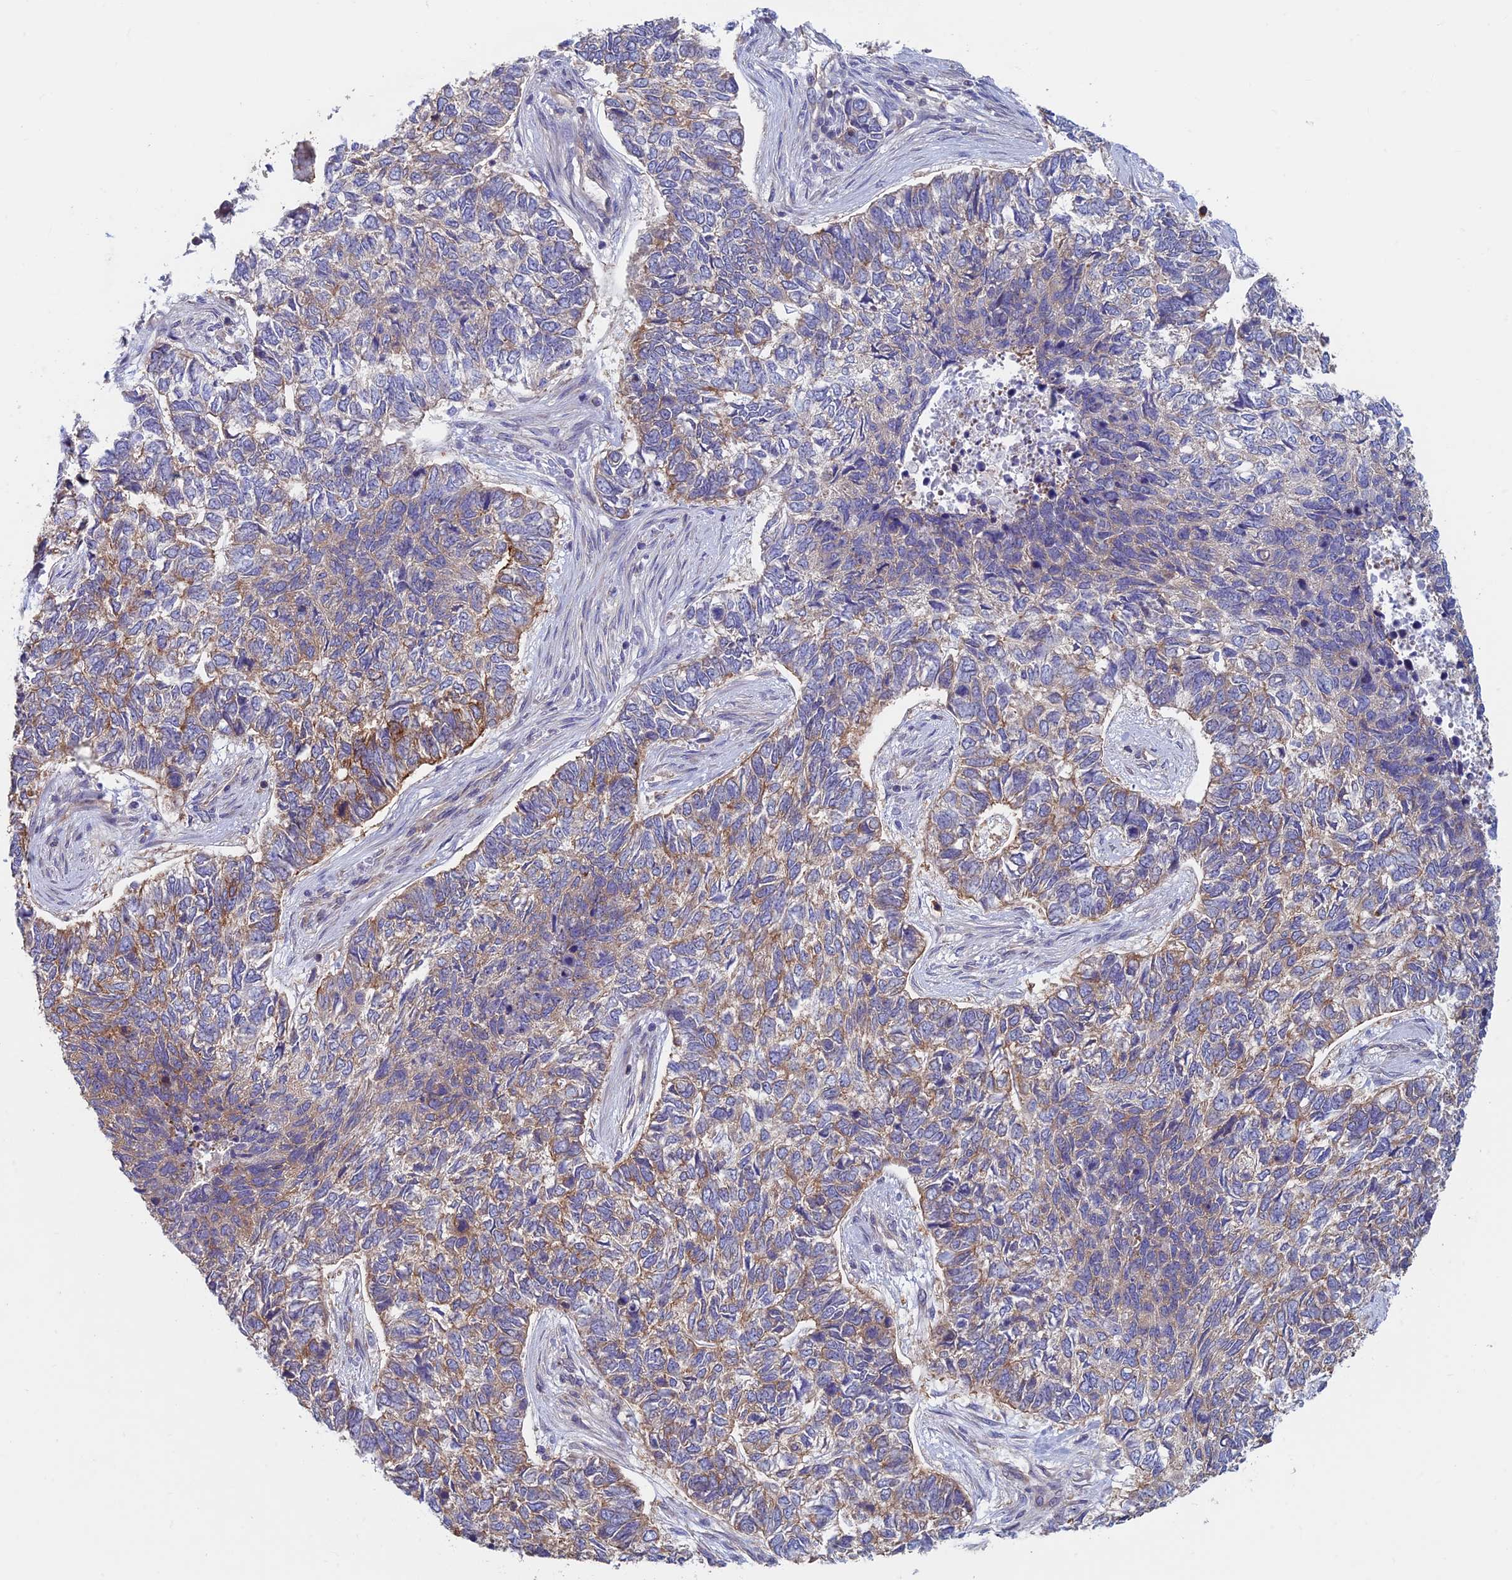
{"staining": {"intensity": "moderate", "quantity": ">75%", "location": "cytoplasmic/membranous"}, "tissue": "skin cancer", "cell_type": "Tumor cells", "image_type": "cancer", "snomed": [{"axis": "morphology", "description": "Basal cell carcinoma"}, {"axis": "topography", "description": "Skin"}], "caption": "Approximately >75% of tumor cells in skin cancer demonstrate moderate cytoplasmic/membranous protein expression as visualized by brown immunohistochemical staining.", "gene": "DNM1L", "patient": {"sex": "female", "age": 65}}